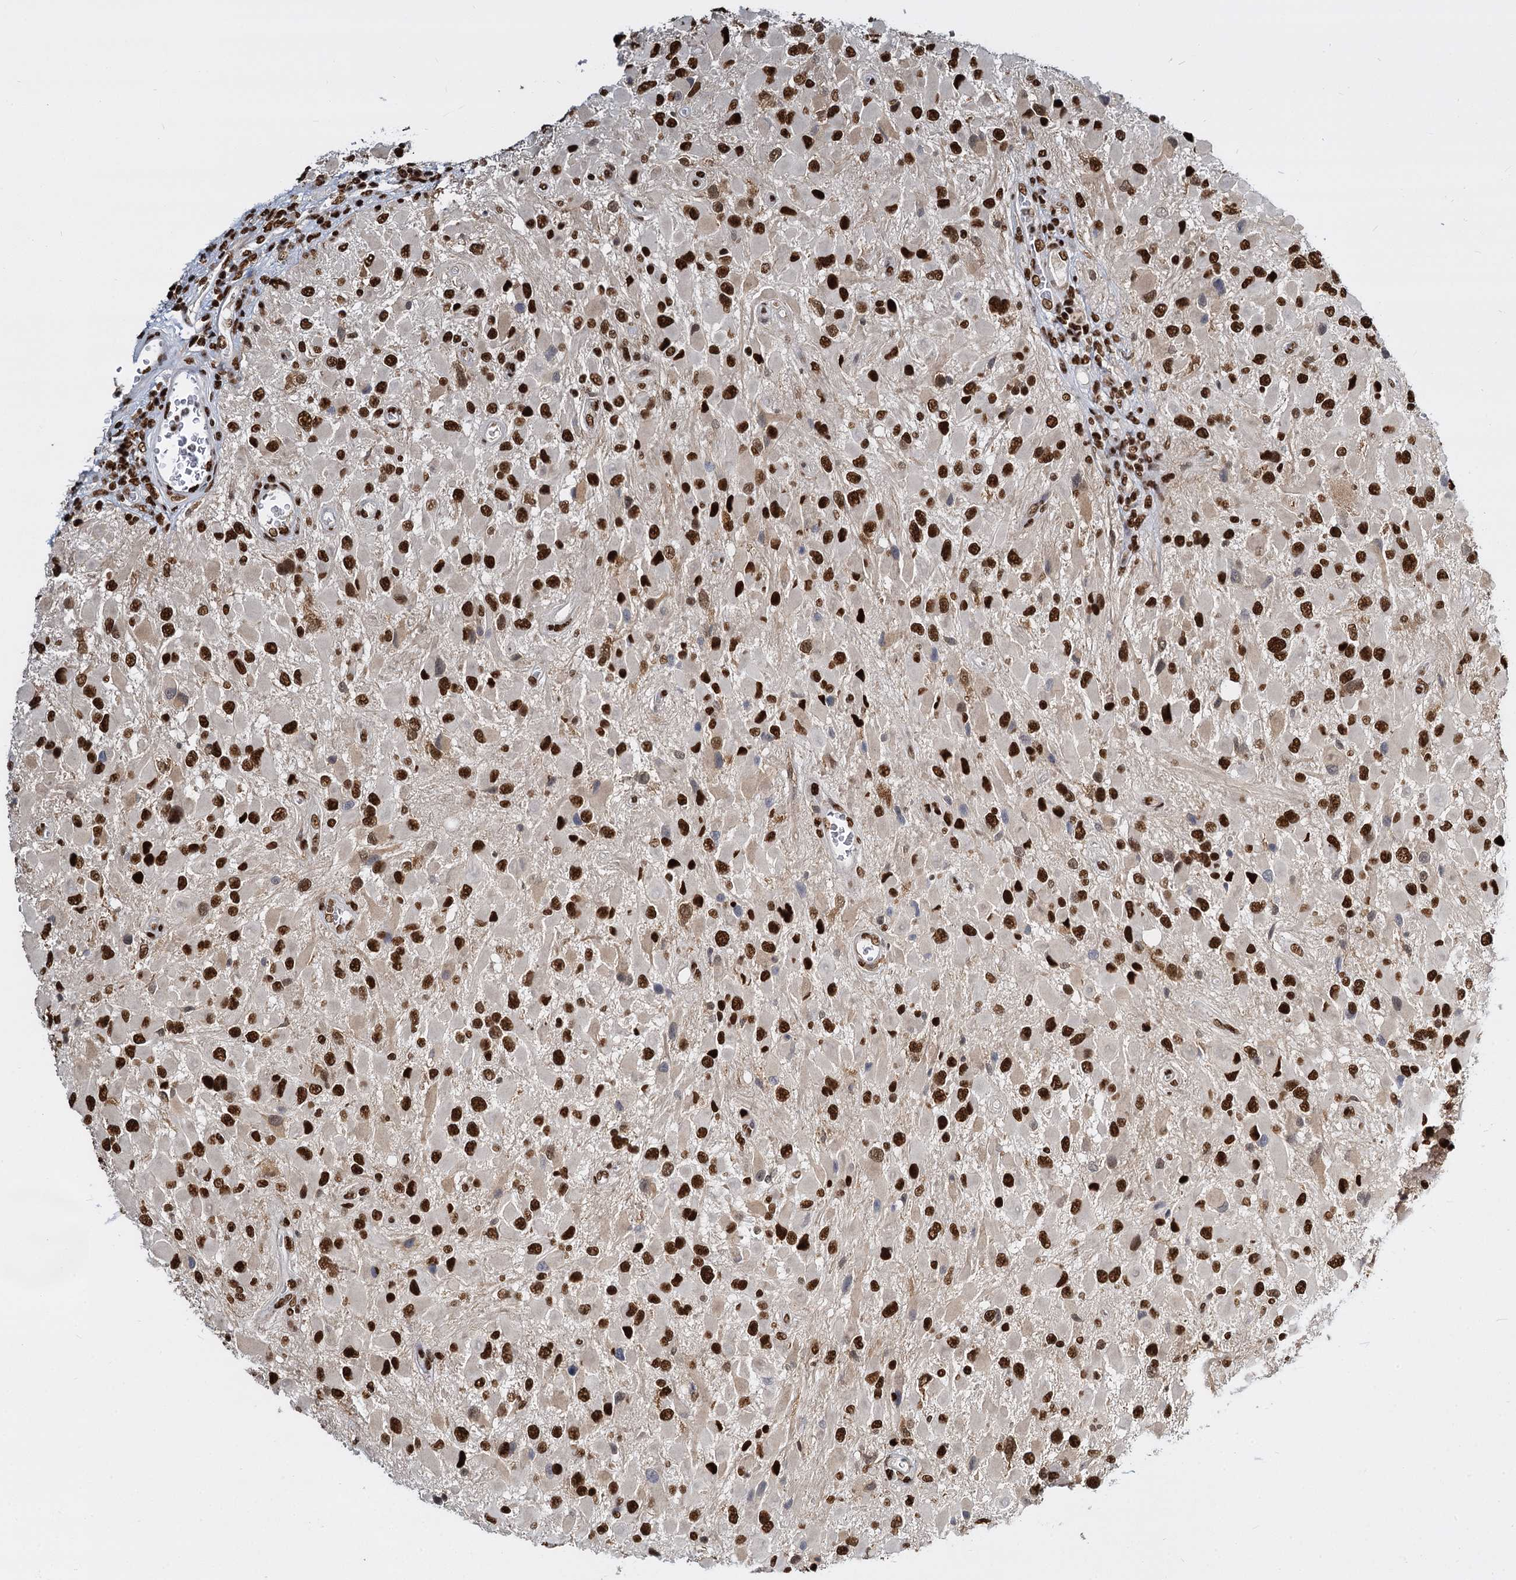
{"staining": {"intensity": "strong", "quantity": ">75%", "location": "nuclear"}, "tissue": "glioma", "cell_type": "Tumor cells", "image_type": "cancer", "snomed": [{"axis": "morphology", "description": "Glioma, malignant, High grade"}, {"axis": "topography", "description": "Brain"}], "caption": "A histopathology image of glioma stained for a protein shows strong nuclear brown staining in tumor cells.", "gene": "DCPS", "patient": {"sex": "male", "age": 53}}